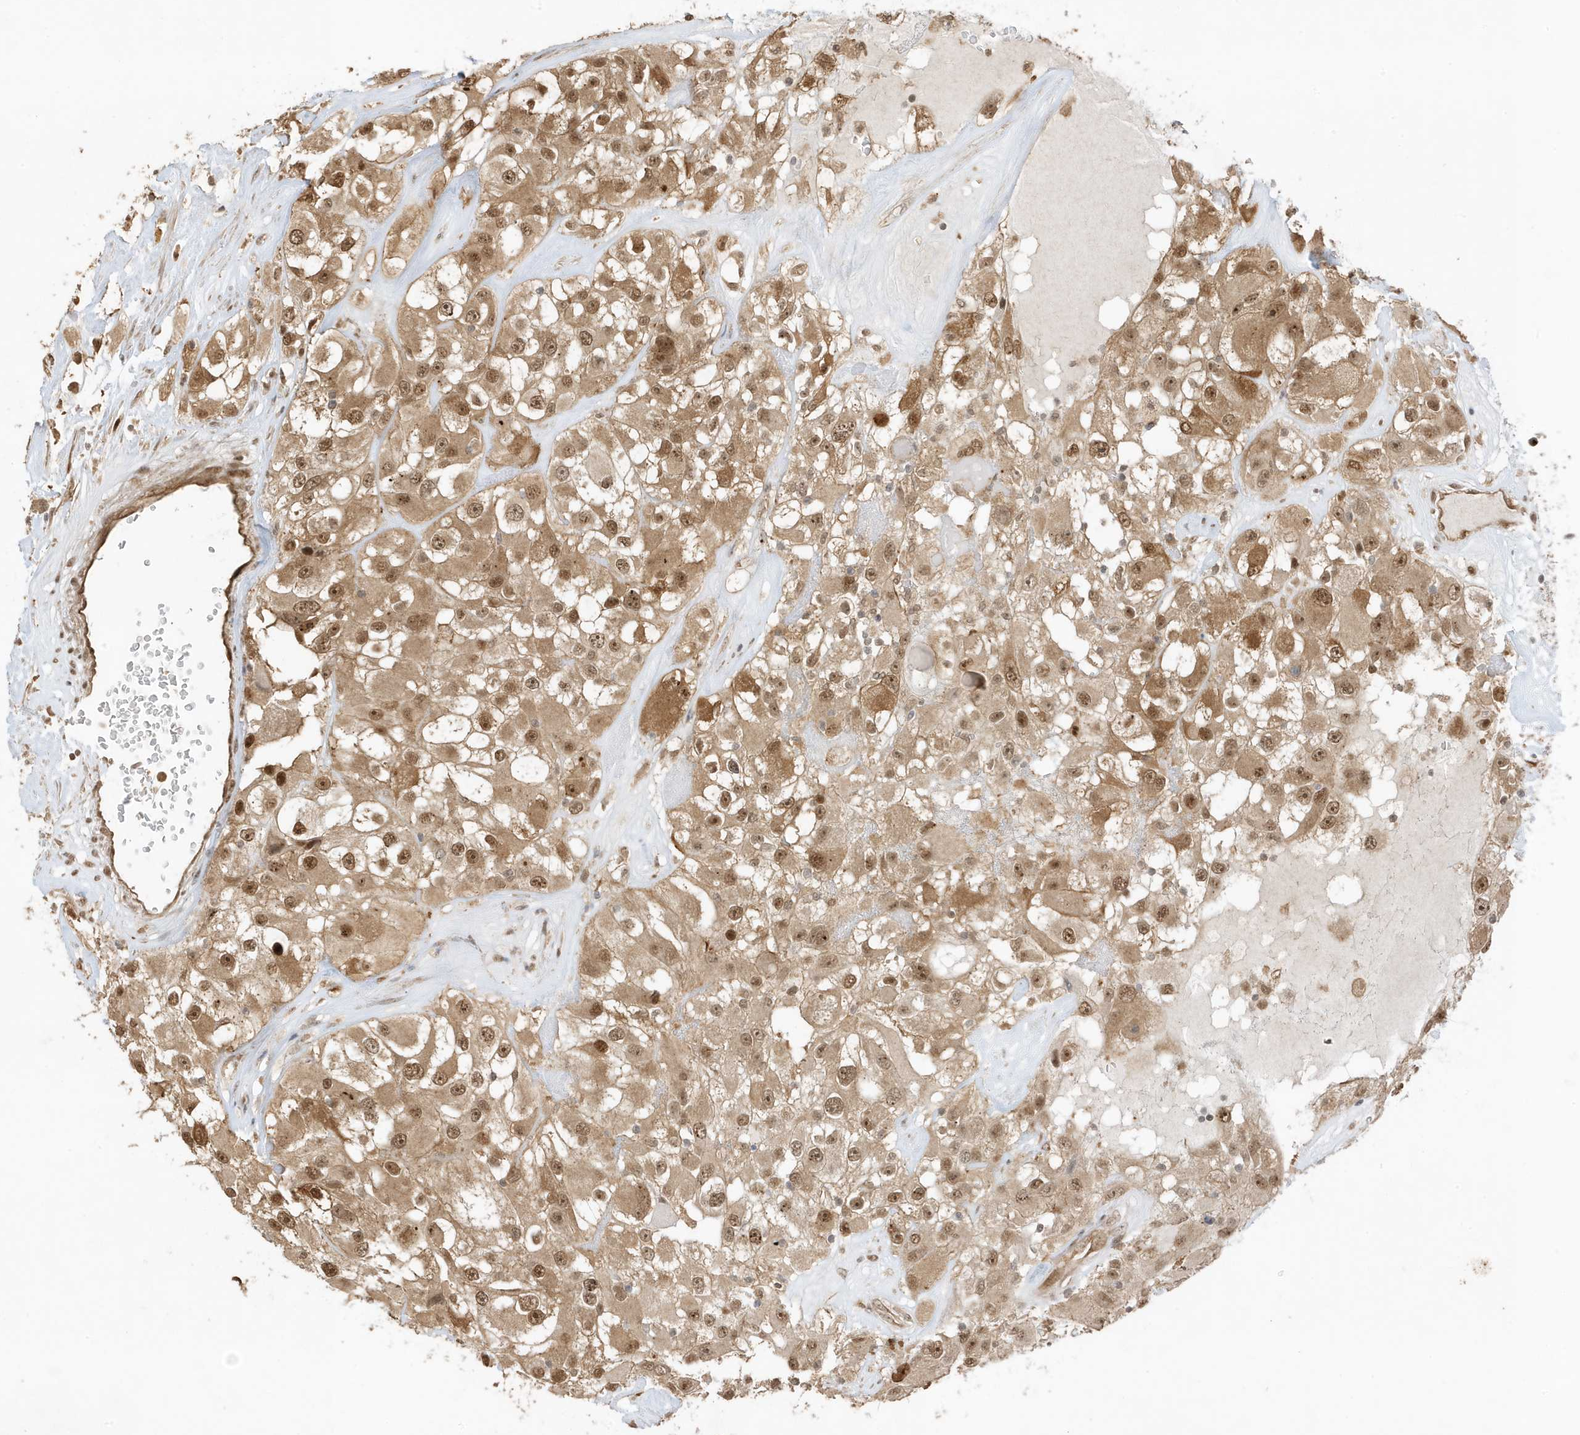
{"staining": {"intensity": "moderate", "quantity": ">75%", "location": "cytoplasmic/membranous,nuclear"}, "tissue": "renal cancer", "cell_type": "Tumor cells", "image_type": "cancer", "snomed": [{"axis": "morphology", "description": "Adenocarcinoma, NOS"}, {"axis": "topography", "description": "Kidney"}], "caption": "Renal cancer tissue demonstrates moderate cytoplasmic/membranous and nuclear positivity in about >75% of tumor cells Nuclei are stained in blue.", "gene": "ZBTB41", "patient": {"sex": "female", "age": 52}}